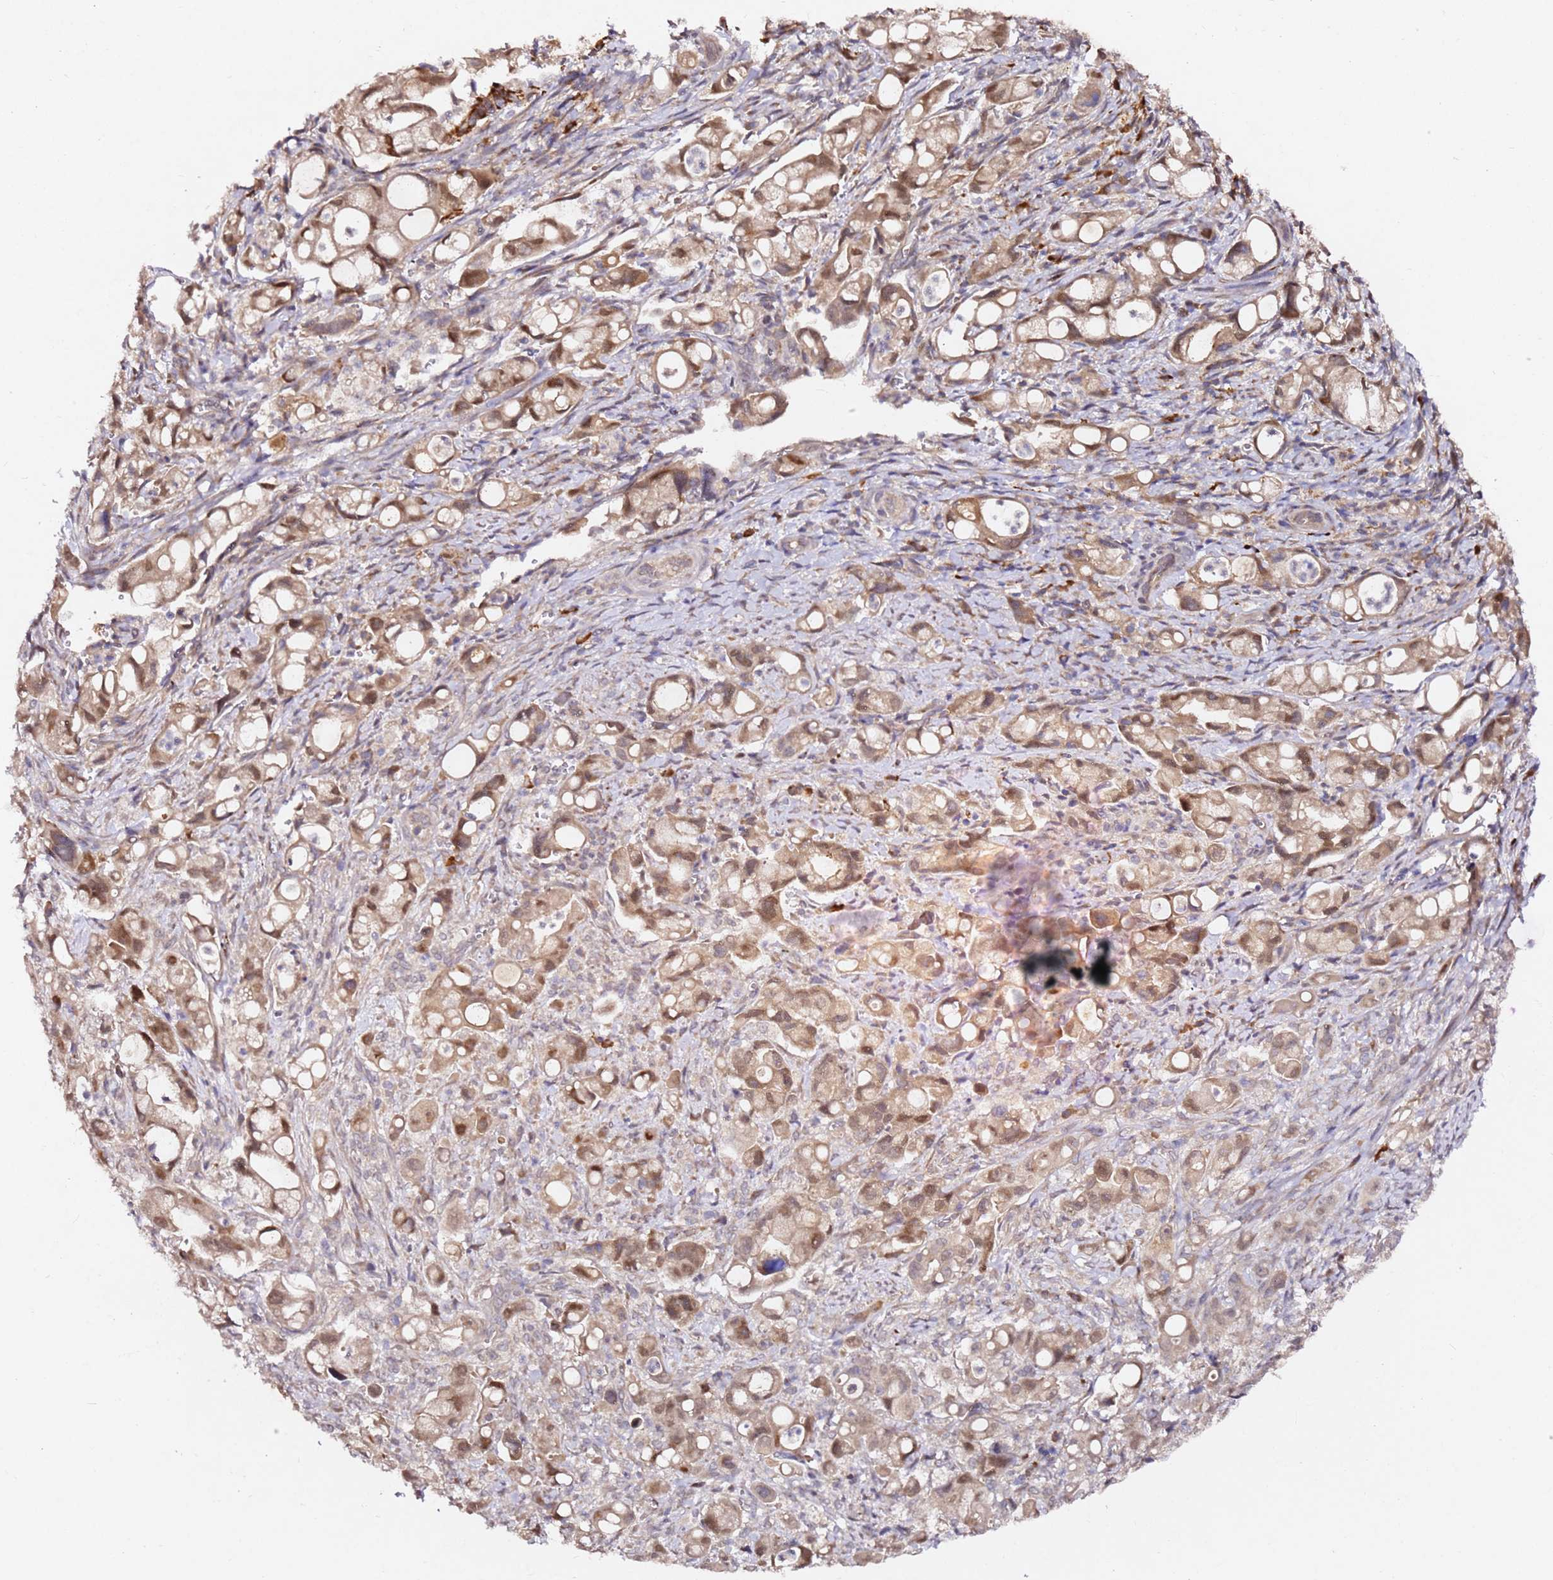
{"staining": {"intensity": "moderate", "quantity": ">75%", "location": "cytoplasmic/membranous,nuclear"}, "tissue": "pancreatic cancer", "cell_type": "Tumor cells", "image_type": "cancer", "snomed": [{"axis": "morphology", "description": "Adenocarcinoma, NOS"}, {"axis": "topography", "description": "Pancreas"}], "caption": "Protein expression analysis of human pancreatic cancer reveals moderate cytoplasmic/membranous and nuclear expression in approximately >75% of tumor cells.", "gene": "ALG11", "patient": {"sex": "male", "age": 68}}